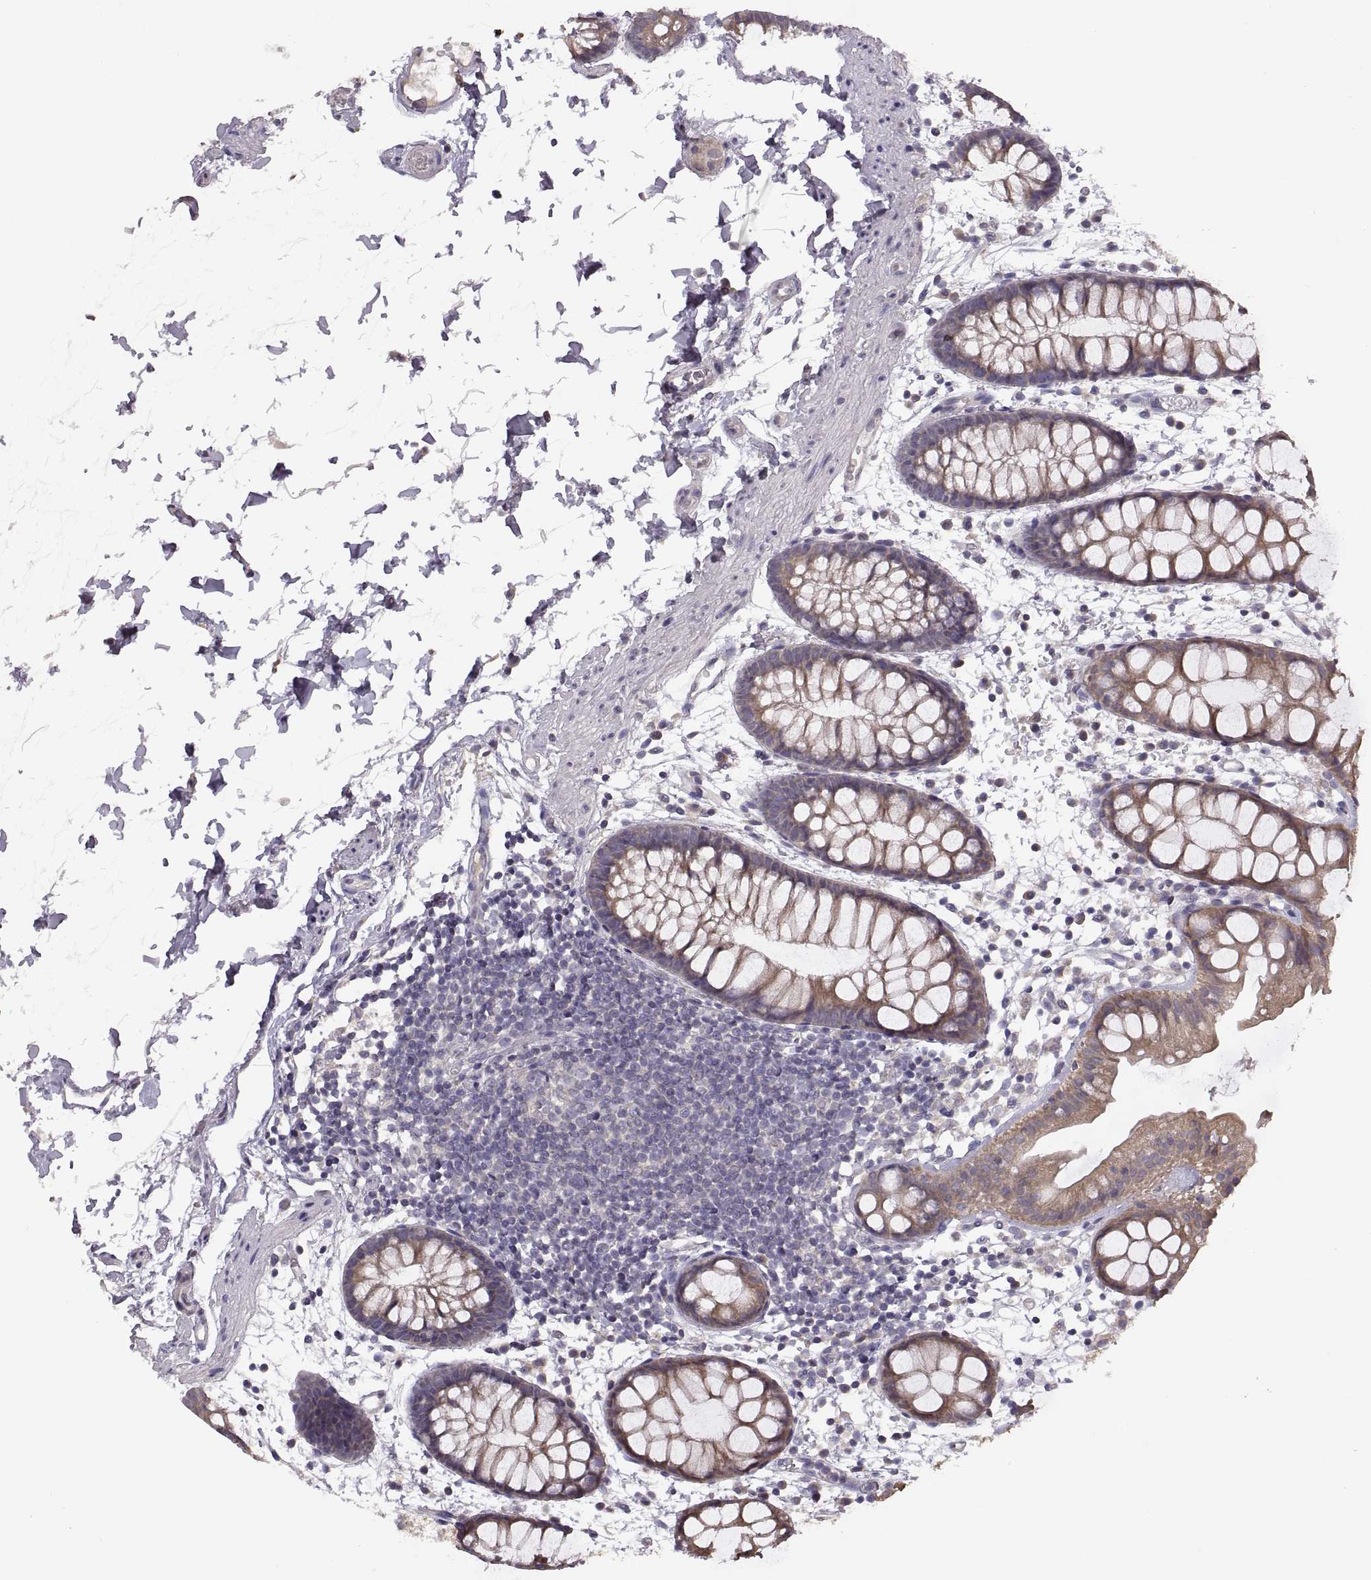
{"staining": {"intensity": "moderate", "quantity": ">75%", "location": "cytoplasmic/membranous"}, "tissue": "rectum", "cell_type": "Glandular cells", "image_type": "normal", "snomed": [{"axis": "morphology", "description": "Normal tissue, NOS"}, {"axis": "topography", "description": "Rectum"}], "caption": "Rectum stained for a protein (brown) reveals moderate cytoplasmic/membranous positive positivity in about >75% of glandular cells.", "gene": "ACSBG2", "patient": {"sex": "male", "age": 57}}